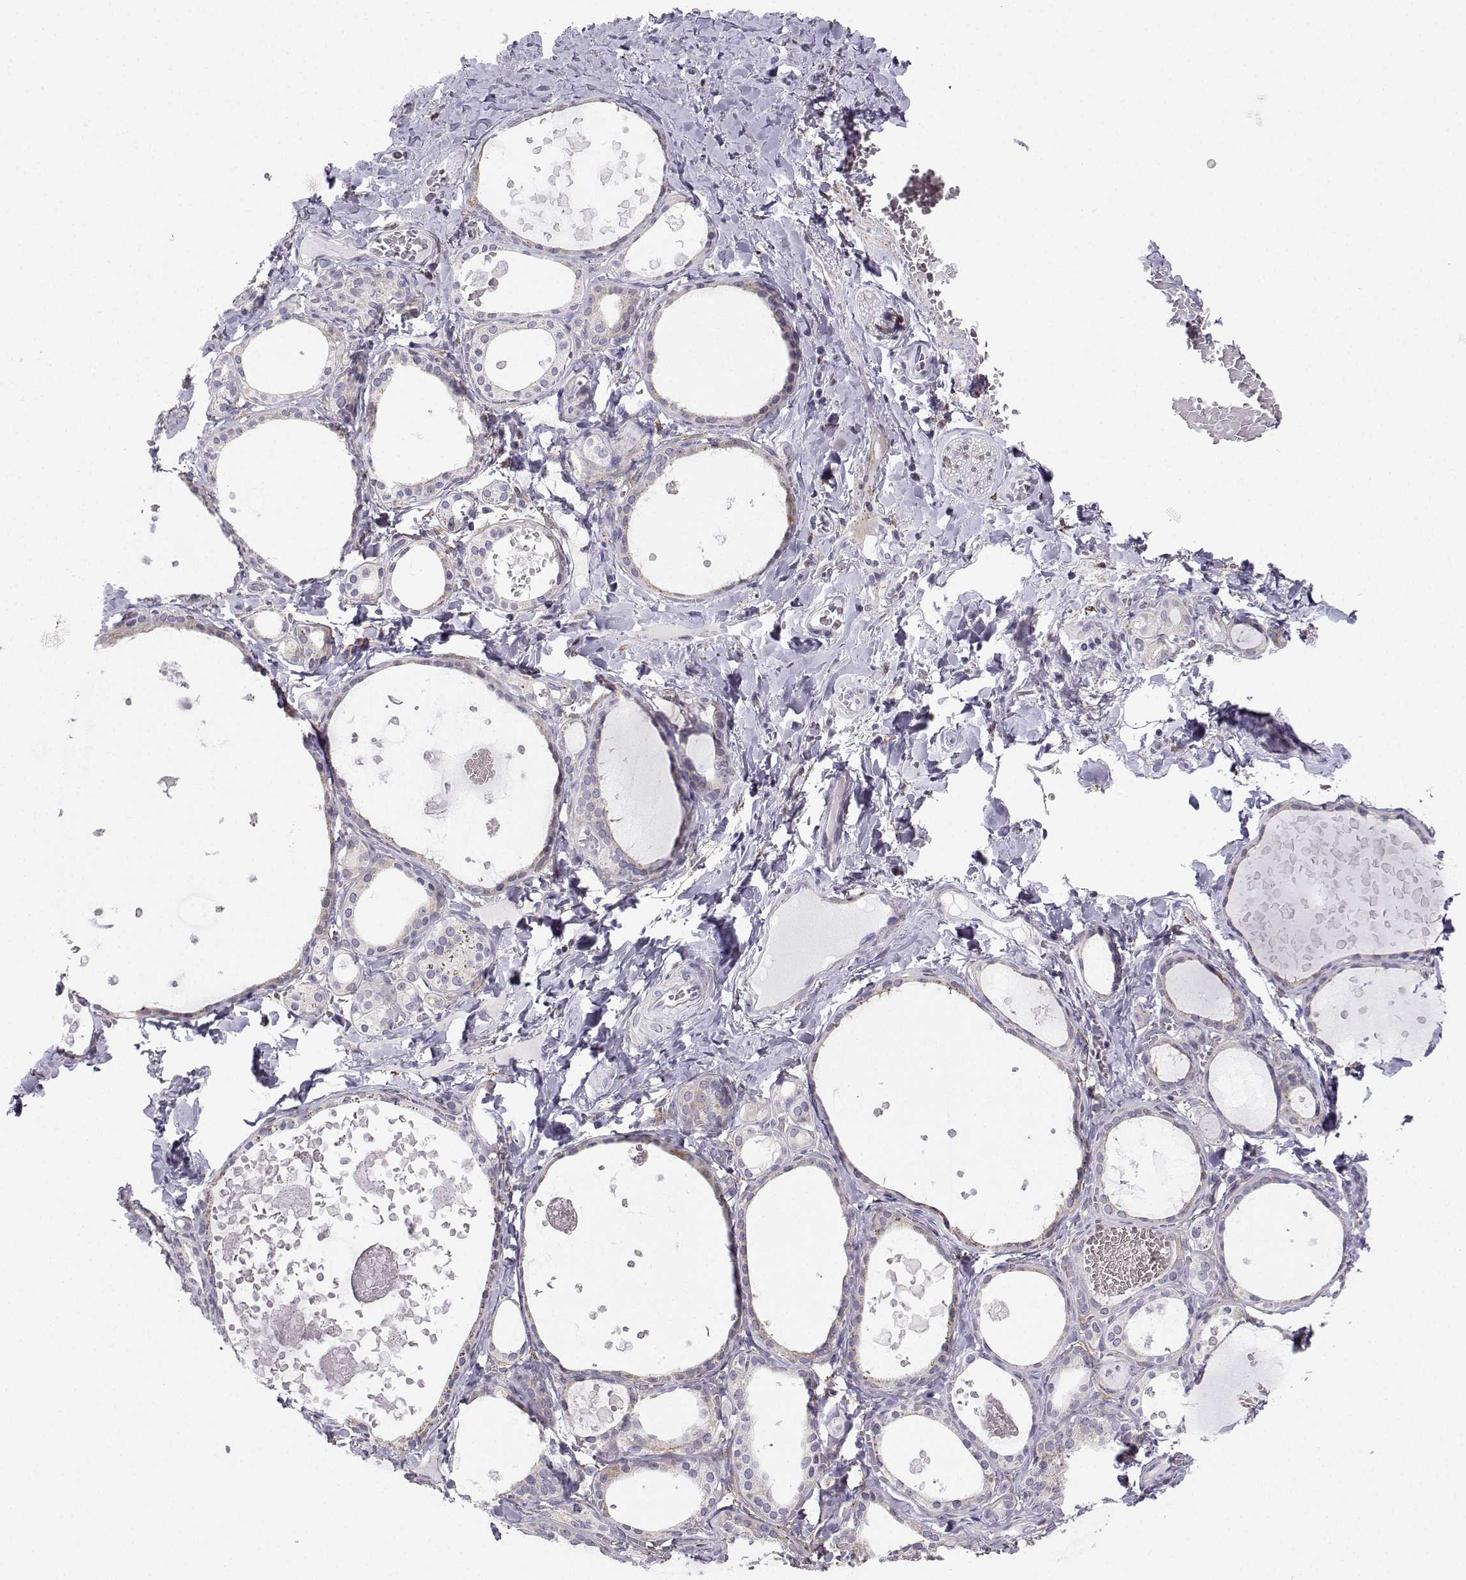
{"staining": {"intensity": "weak", "quantity": "25%-75%", "location": "cytoplasmic/membranous"}, "tissue": "thyroid gland", "cell_type": "Glandular cells", "image_type": "normal", "snomed": [{"axis": "morphology", "description": "Normal tissue, NOS"}, {"axis": "topography", "description": "Thyroid gland"}], "caption": "Glandular cells reveal low levels of weak cytoplasmic/membranous expression in approximately 25%-75% of cells in normal thyroid gland. Immunohistochemistry stains the protein in brown and the nuclei are stained blue.", "gene": "DCLK3", "patient": {"sex": "female", "age": 56}}